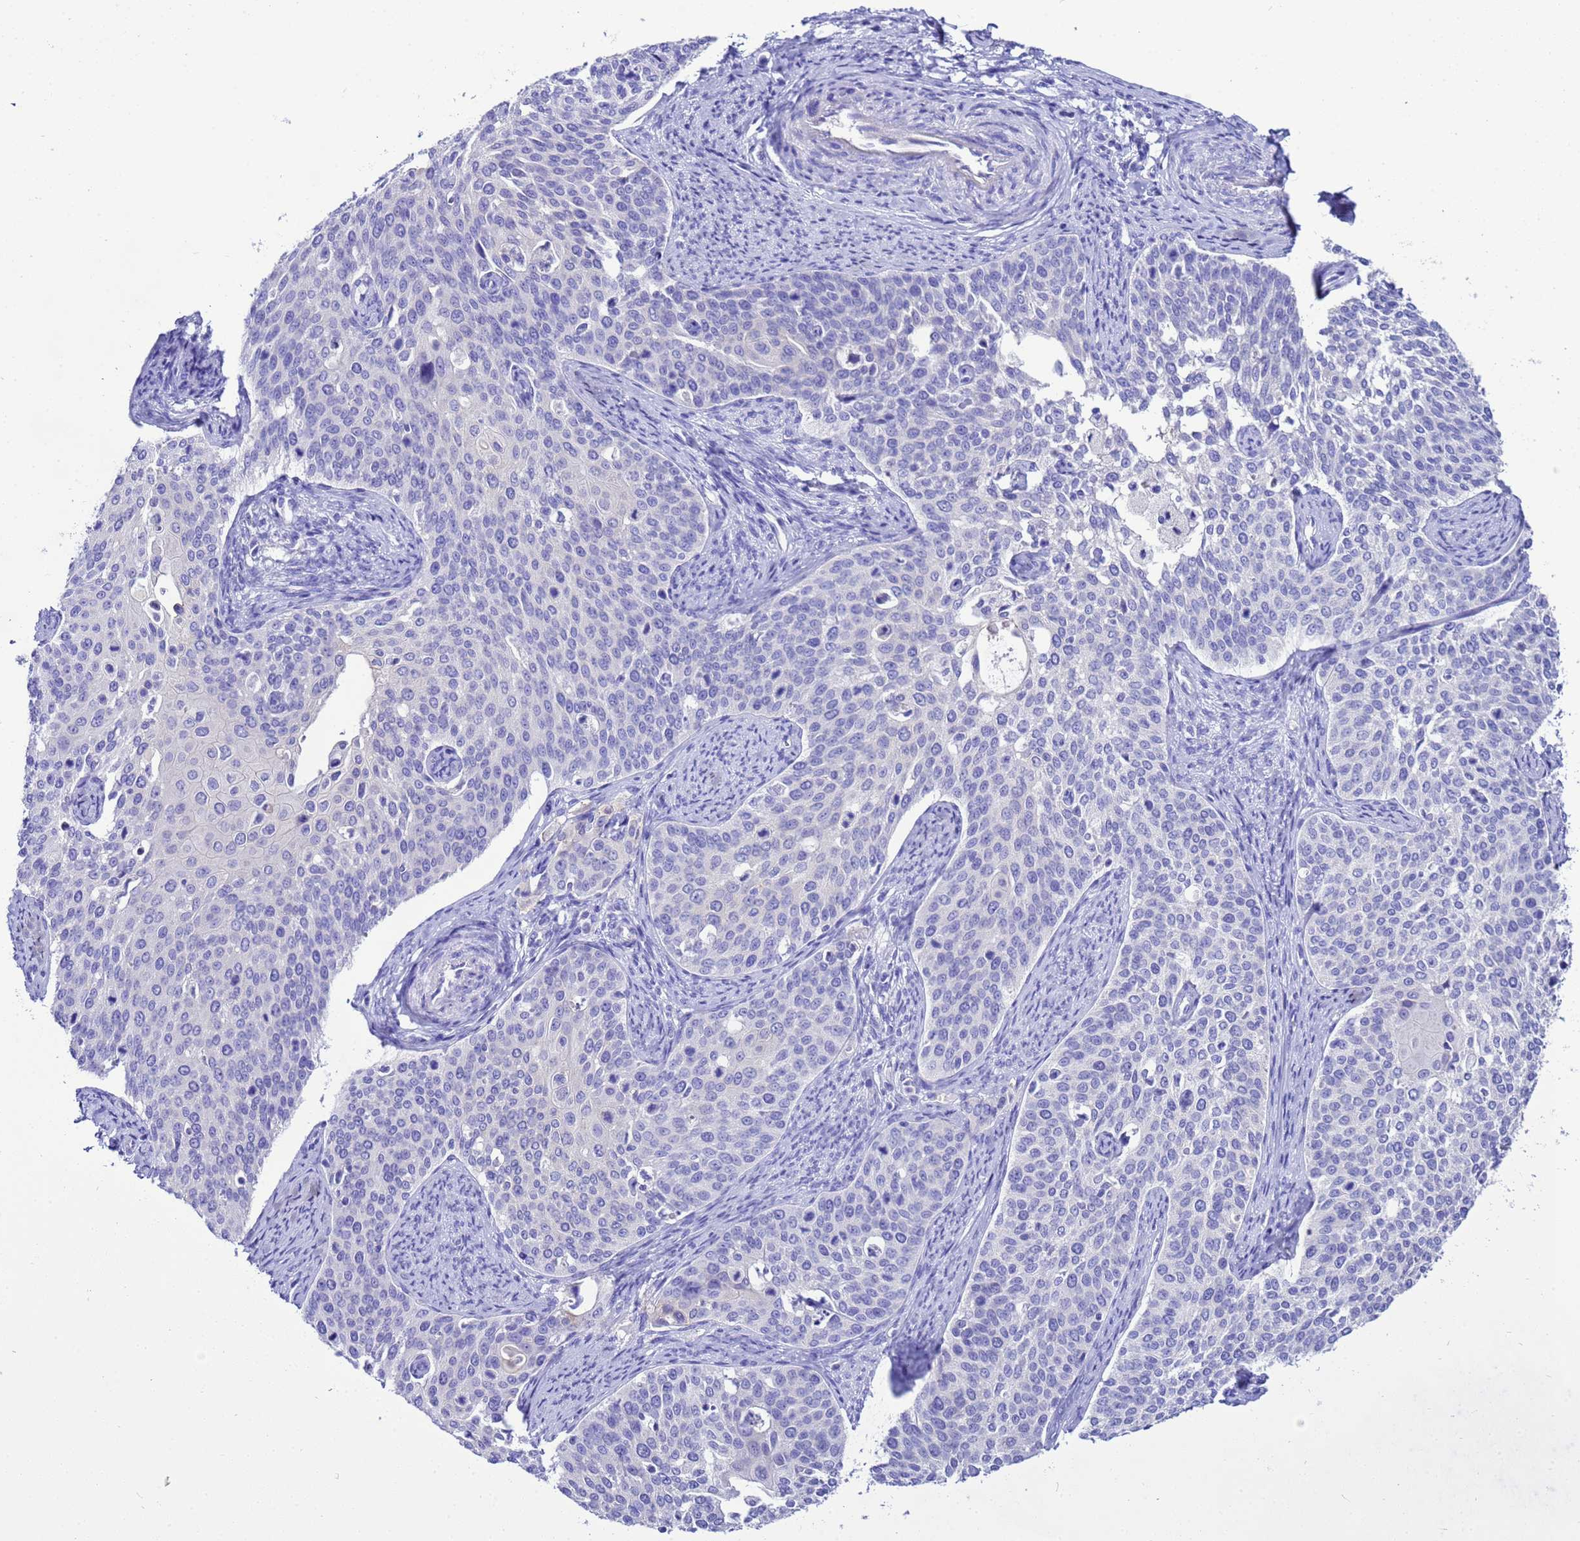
{"staining": {"intensity": "negative", "quantity": "none", "location": "none"}, "tissue": "cervical cancer", "cell_type": "Tumor cells", "image_type": "cancer", "snomed": [{"axis": "morphology", "description": "Squamous cell carcinoma, NOS"}, {"axis": "topography", "description": "Cervix"}], "caption": "A photomicrograph of human cervical cancer is negative for staining in tumor cells.", "gene": "BEST2", "patient": {"sex": "female", "age": 44}}